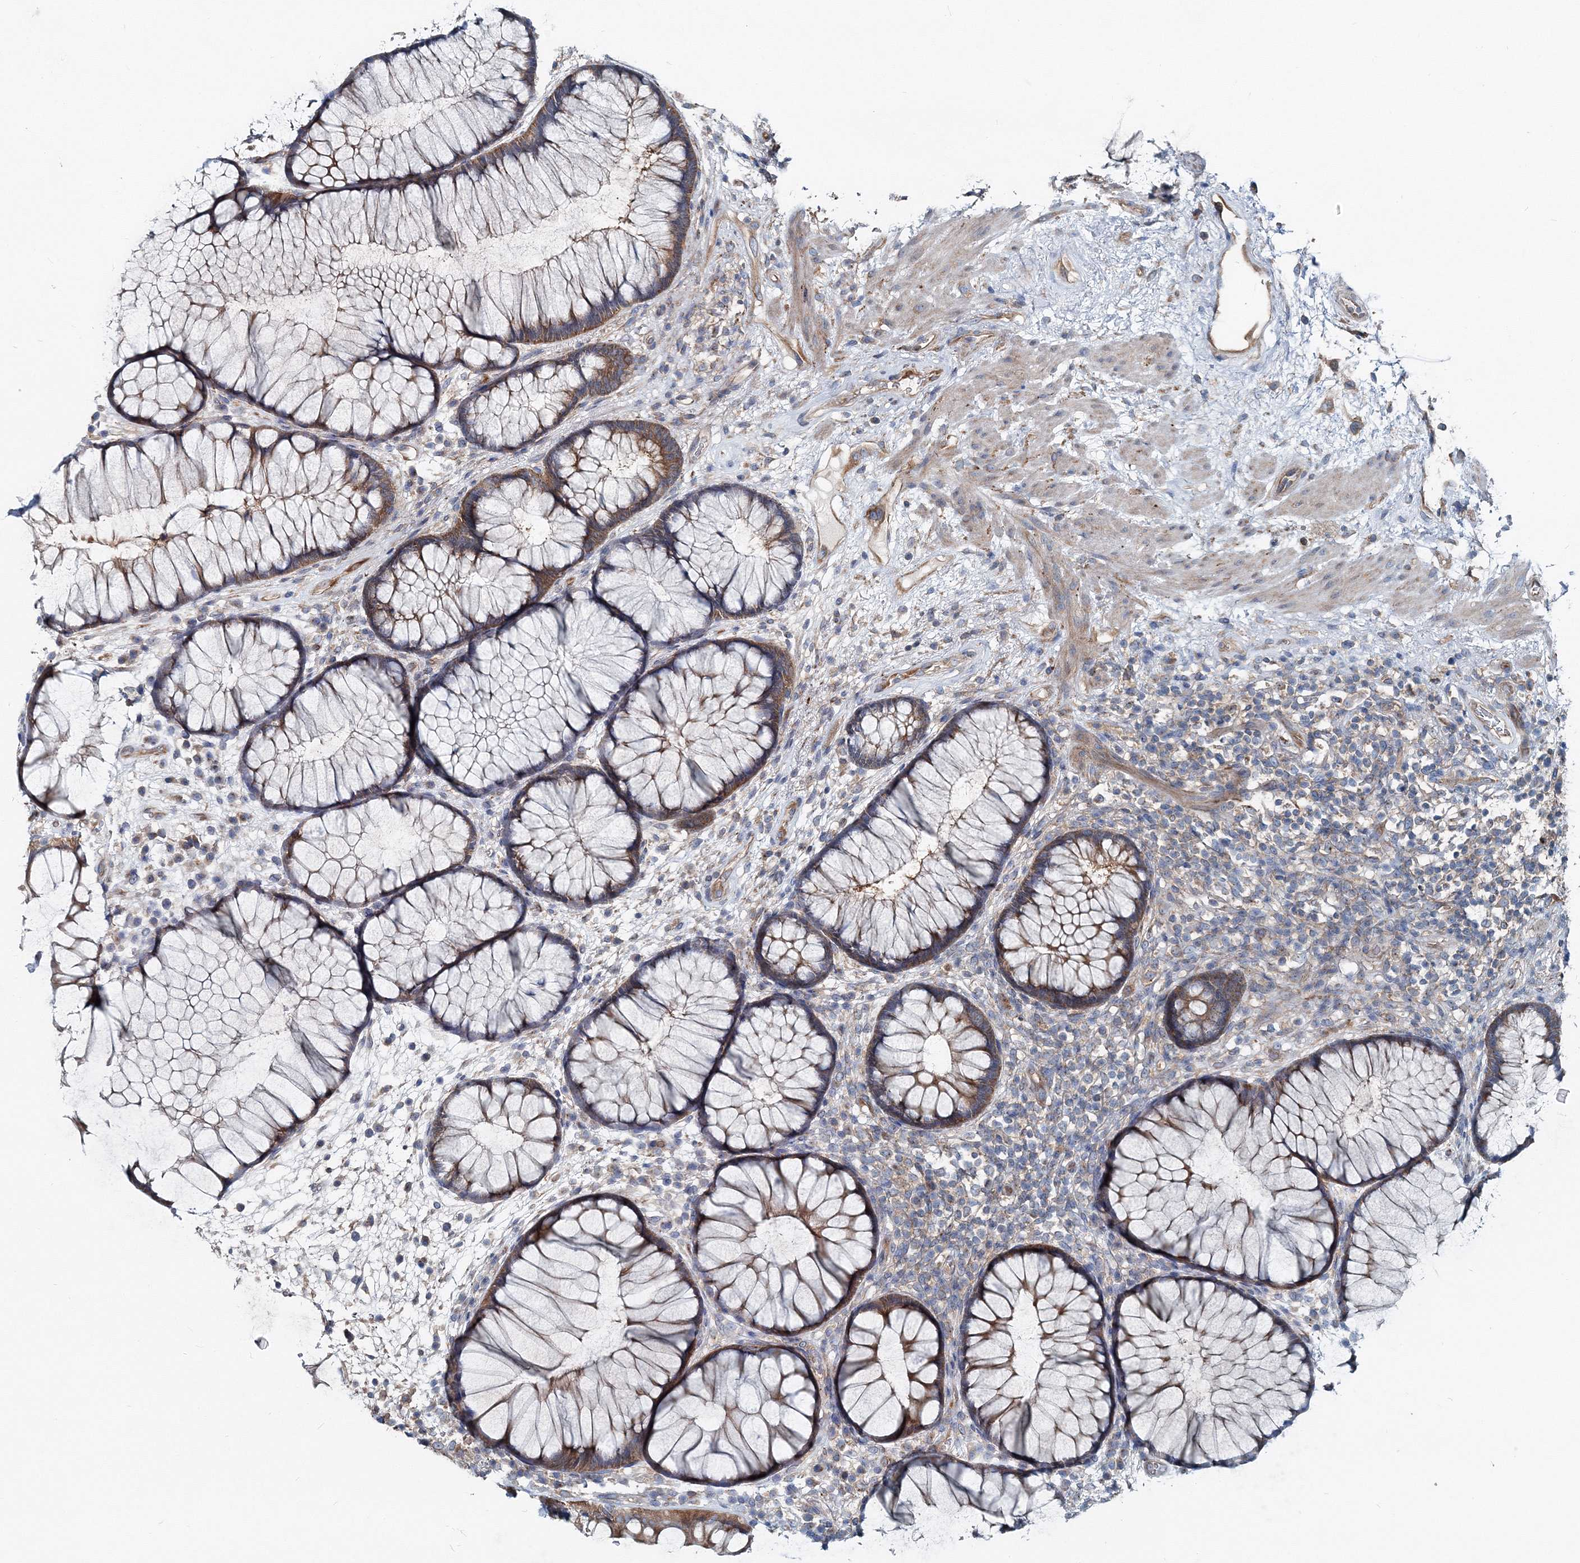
{"staining": {"intensity": "moderate", "quantity": ">75%", "location": "cytoplasmic/membranous"}, "tissue": "rectum", "cell_type": "Glandular cells", "image_type": "normal", "snomed": [{"axis": "morphology", "description": "Normal tissue, NOS"}, {"axis": "topography", "description": "Rectum"}], "caption": "Immunohistochemical staining of normal human rectum shows moderate cytoplasmic/membranous protein expression in about >75% of glandular cells.", "gene": "MPHOSPH9", "patient": {"sex": "male", "age": 51}}